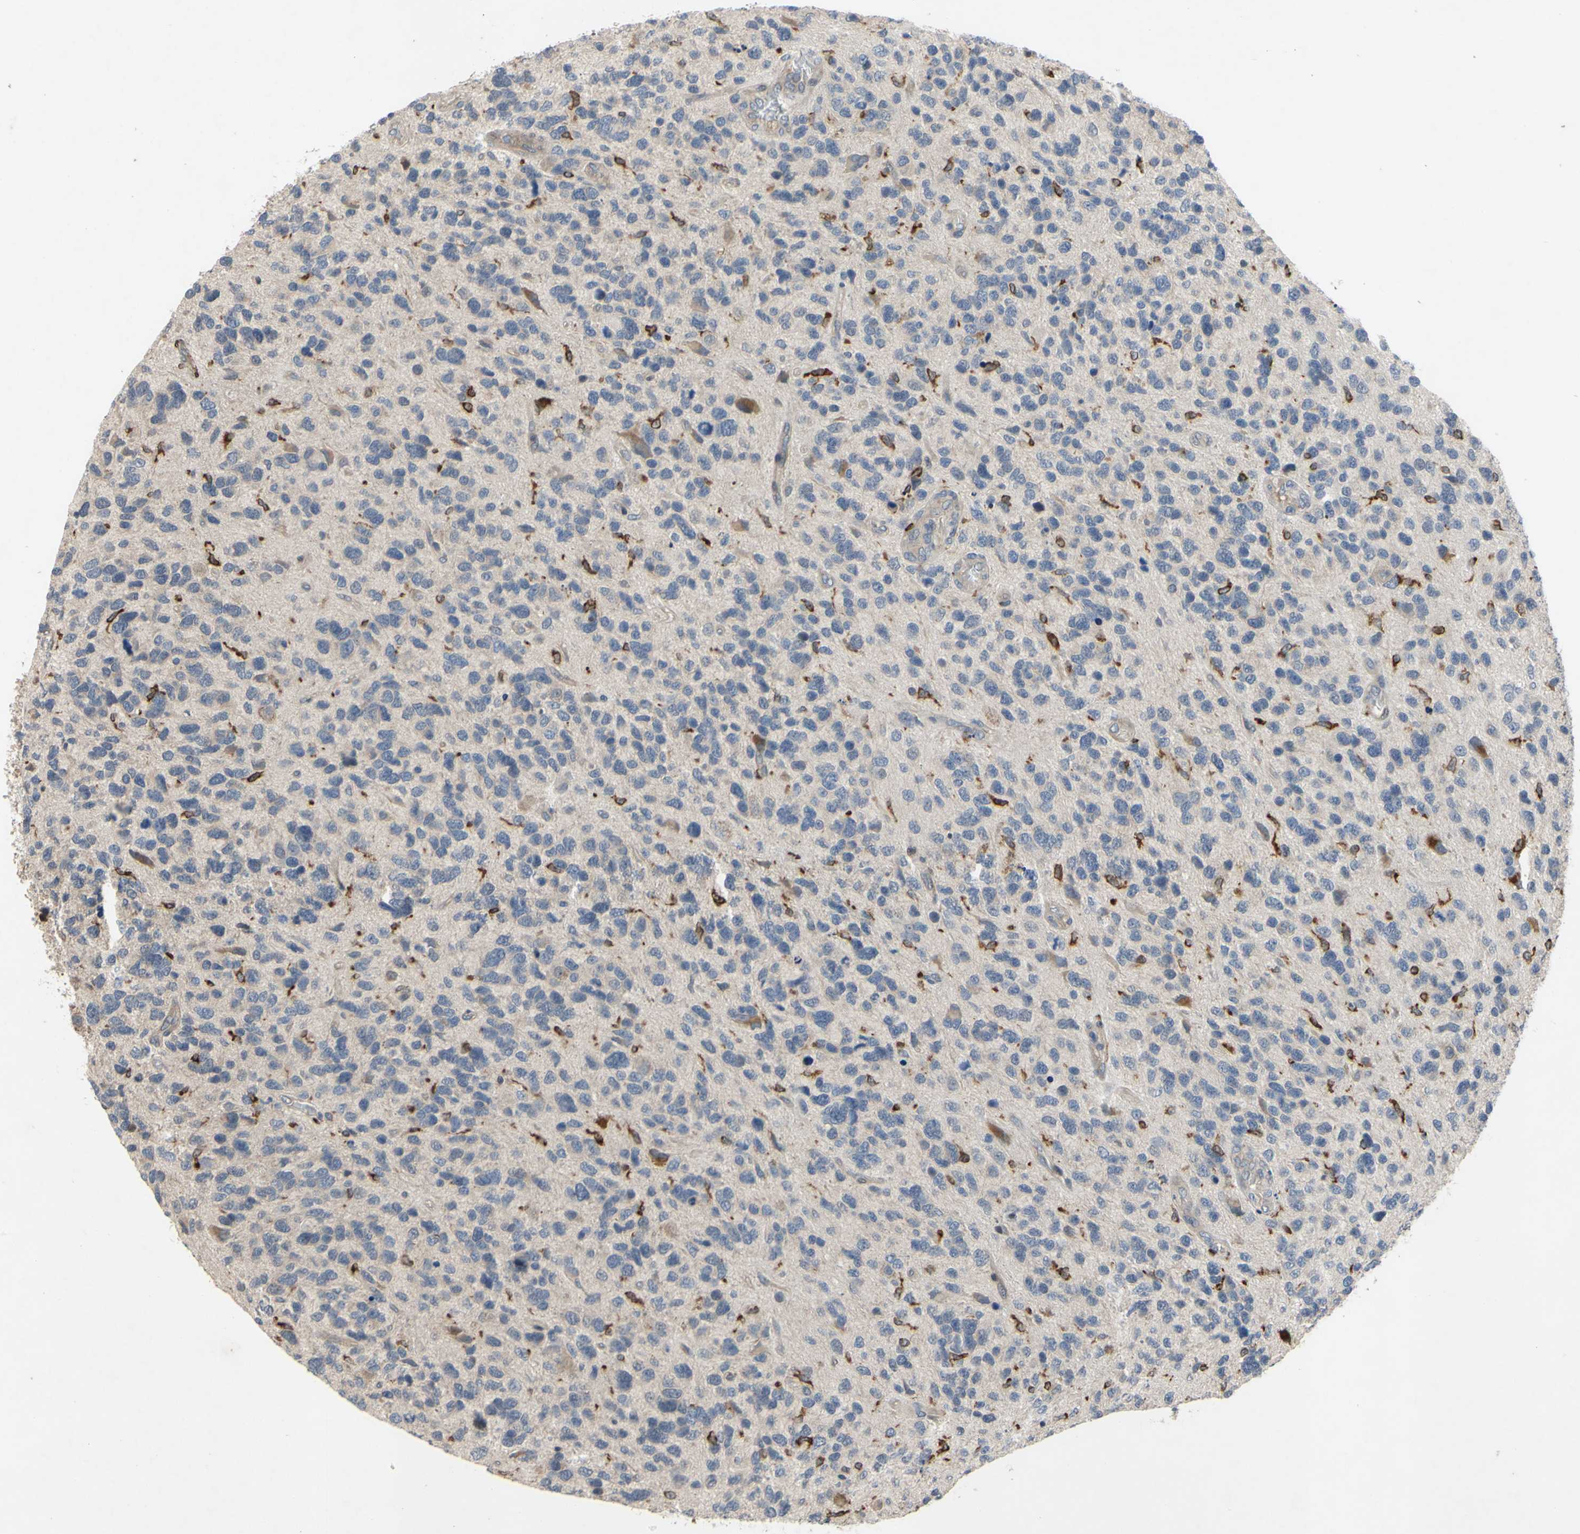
{"staining": {"intensity": "negative", "quantity": "none", "location": "none"}, "tissue": "glioma", "cell_type": "Tumor cells", "image_type": "cancer", "snomed": [{"axis": "morphology", "description": "Glioma, malignant, High grade"}, {"axis": "topography", "description": "Brain"}], "caption": "This is an IHC histopathology image of human malignant glioma (high-grade). There is no positivity in tumor cells.", "gene": "PLXNA2", "patient": {"sex": "female", "age": 58}}